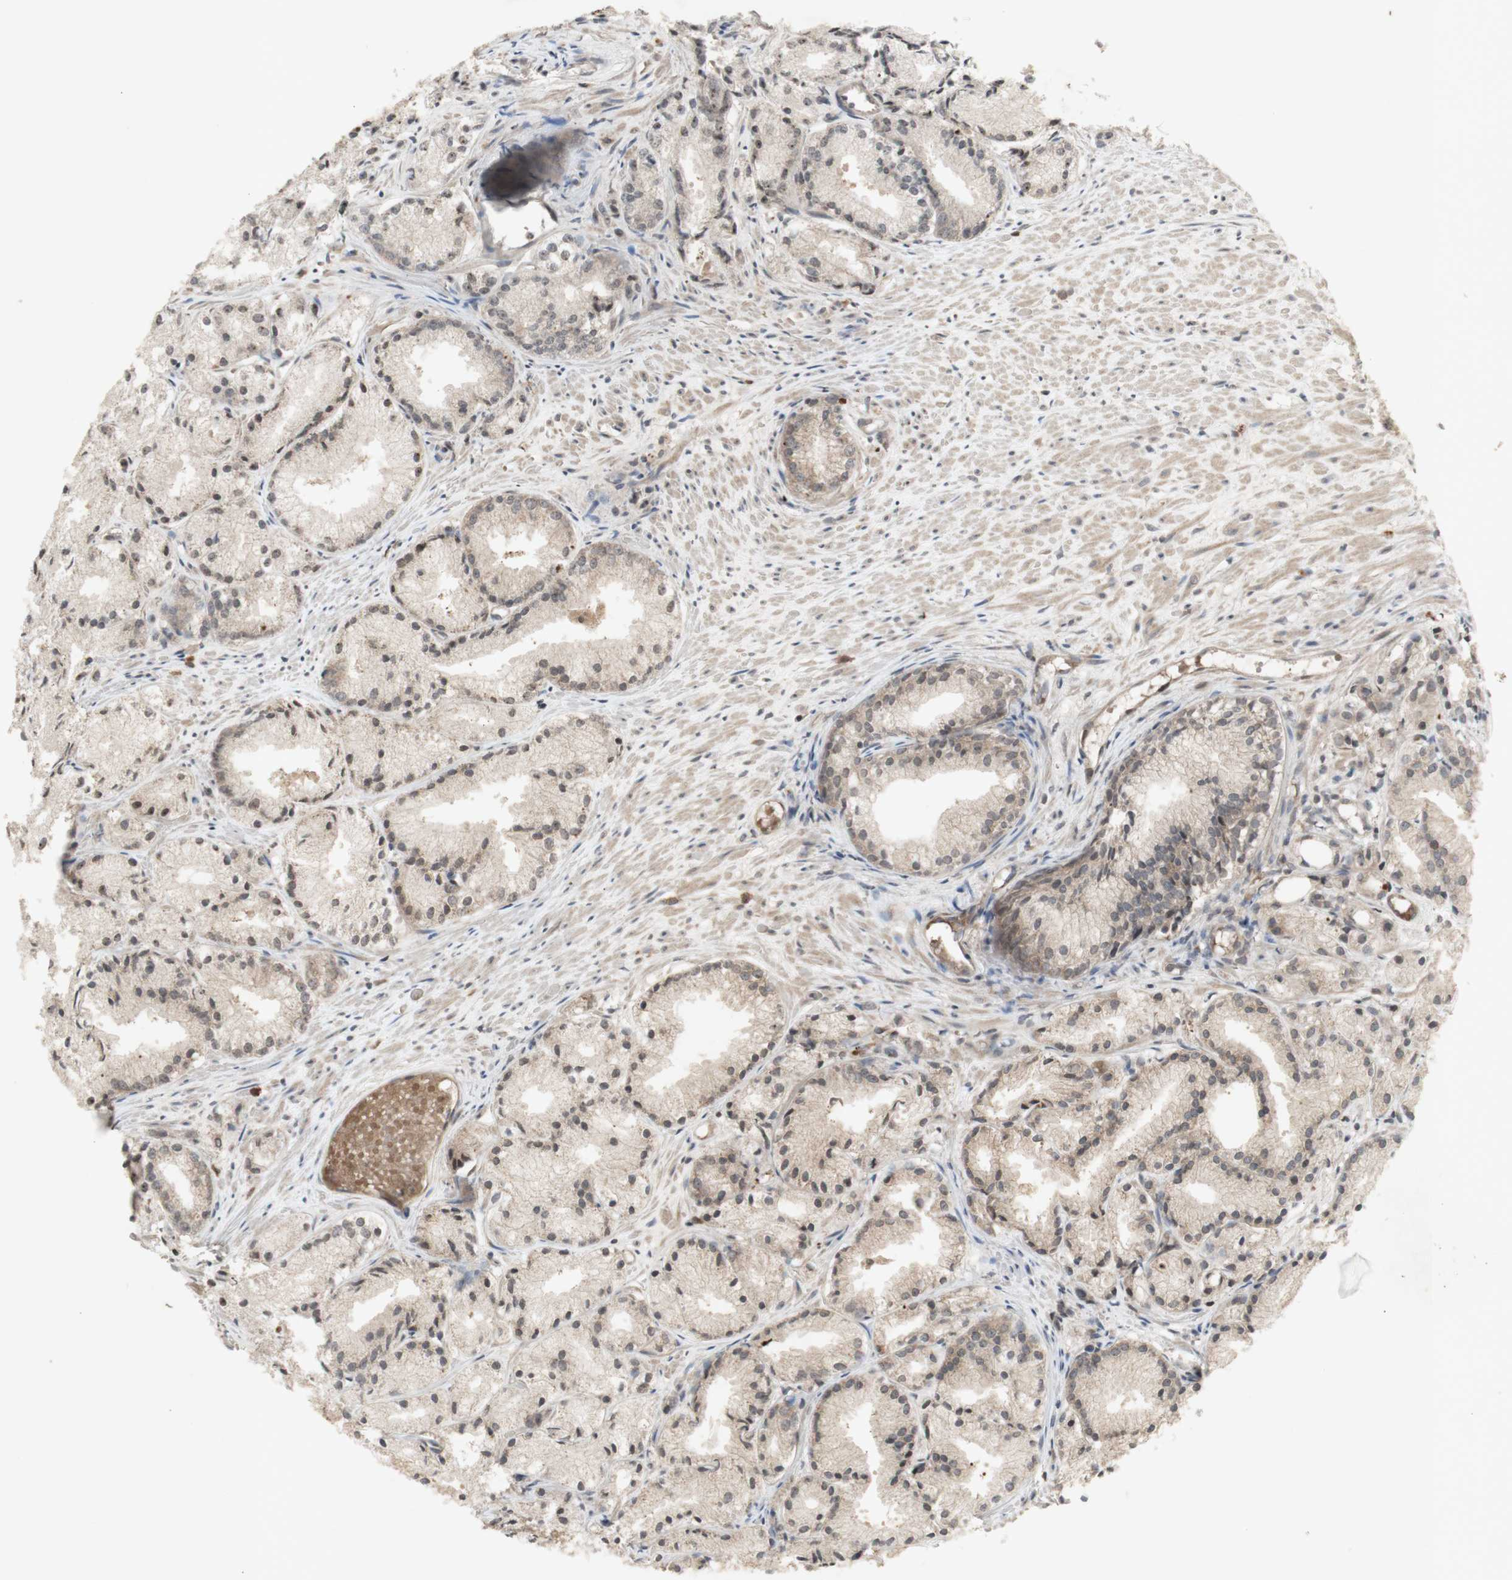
{"staining": {"intensity": "weak", "quantity": ">75%", "location": "cytoplasmic/membranous,nuclear"}, "tissue": "prostate cancer", "cell_type": "Tumor cells", "image_type": "cancer", "snomed": [{"axis": "morphology", "description": "Adenocarcinoma, Low grade"}, {"axis": "topography", "description": "Prostate"}], "caption": "Immunohistochemistry (IHC) micrograph of prostate adenocarcinoma (low-grade) stained for a protein (brown), which reveals low levels of weak cytoplasmic/membranous and nuclear expression in approximately >75% of tumor cells.", "gene": "INS", "patient": {"sex": "male", "age": 72}}